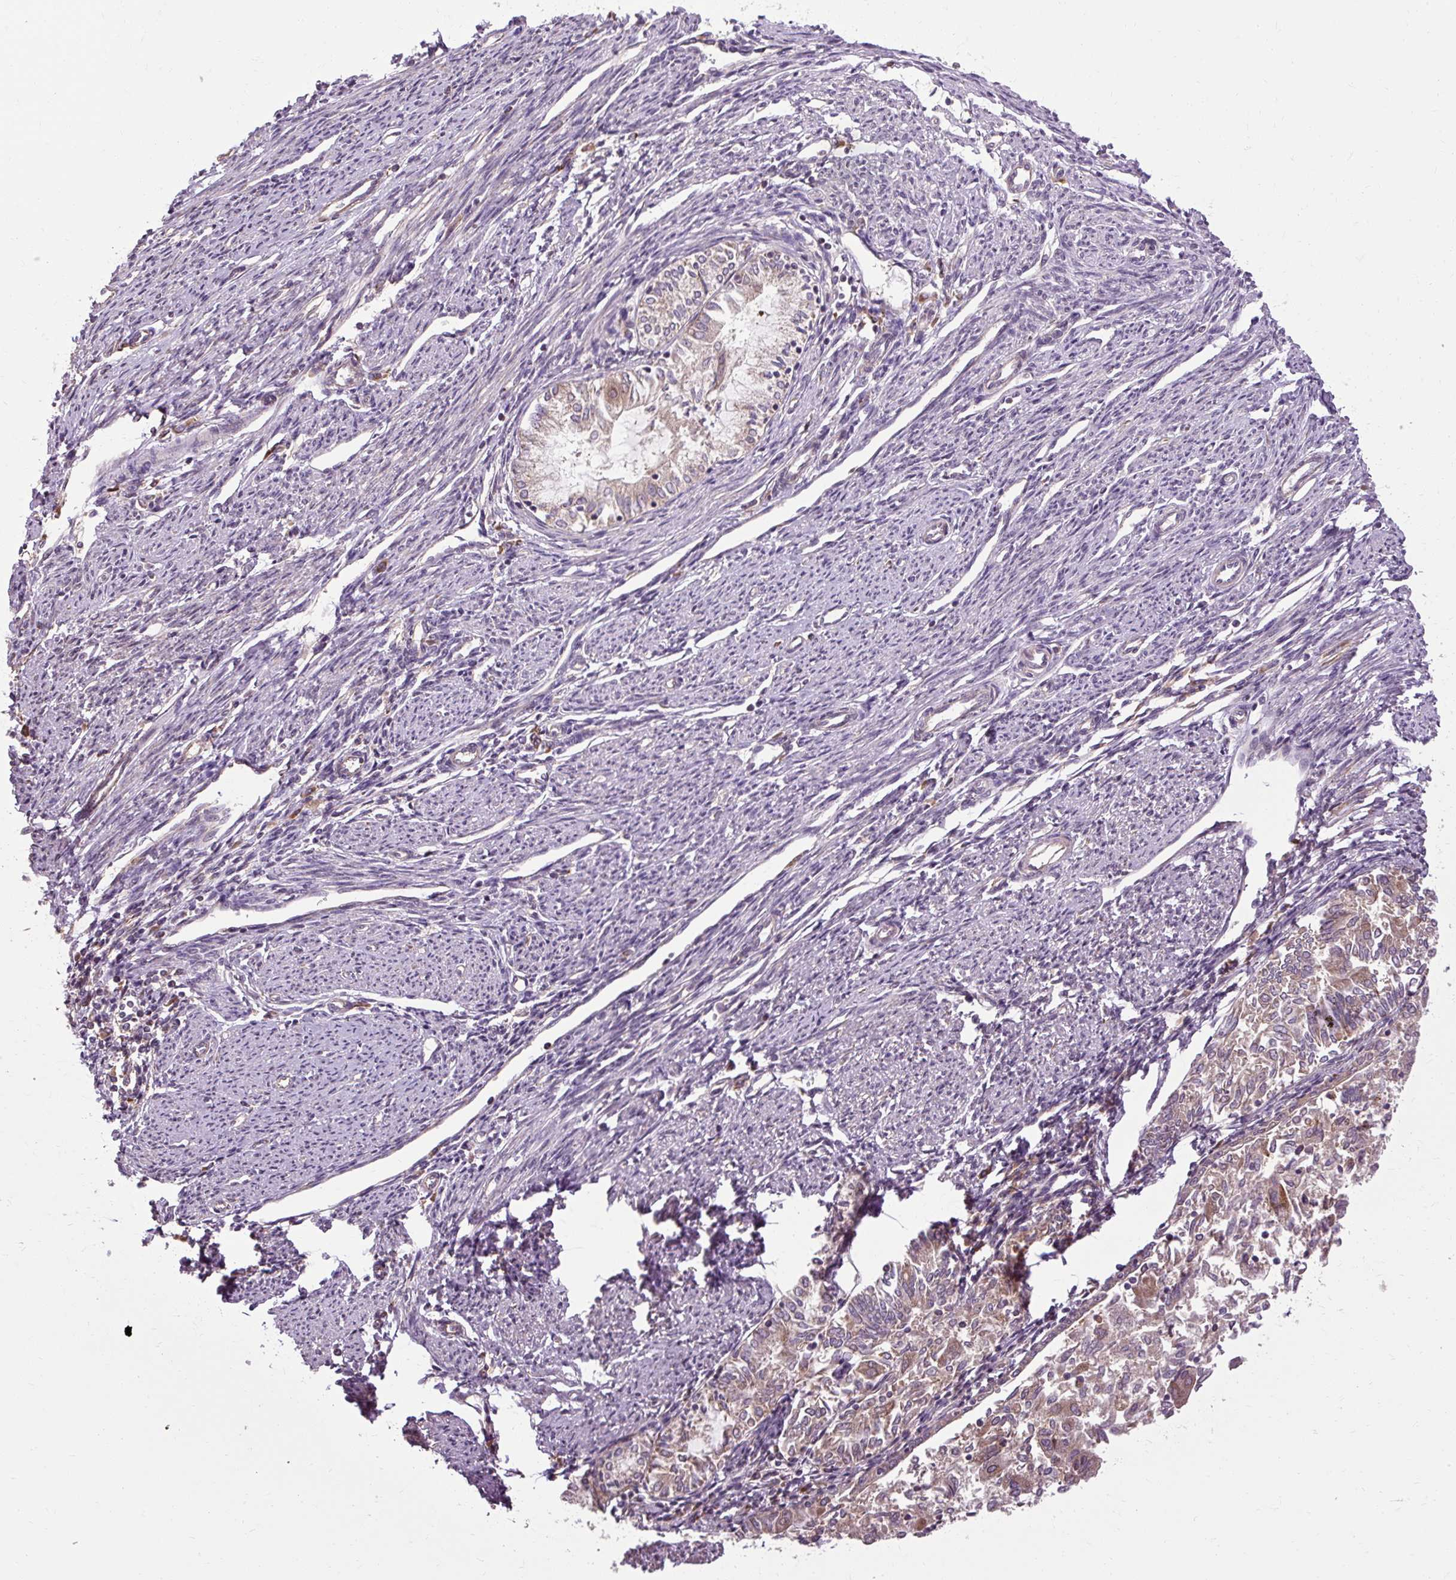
{"staining": {"intensity": "weak", "quantity": ">75%", "location": "cytoplasmic/membranous"}, "tissue": "endometrial cancer", "cell_type": "Tumor cells", "image_type": "cancer", "snomed": [{"axis": "morphology", "description": "Adenocarcinoma, NOS"}, {"axis": "topography", "description": "Endometrium"}], "caption": "About >75% of tumor cells in human endometrial adenocarcinoma exhibit weak cytoplasmic/membranous protein staining as visualized by brown immunohistochemical staining.", "gene": "FLRT1", "patient": {"sex": "female", "age": 79}}